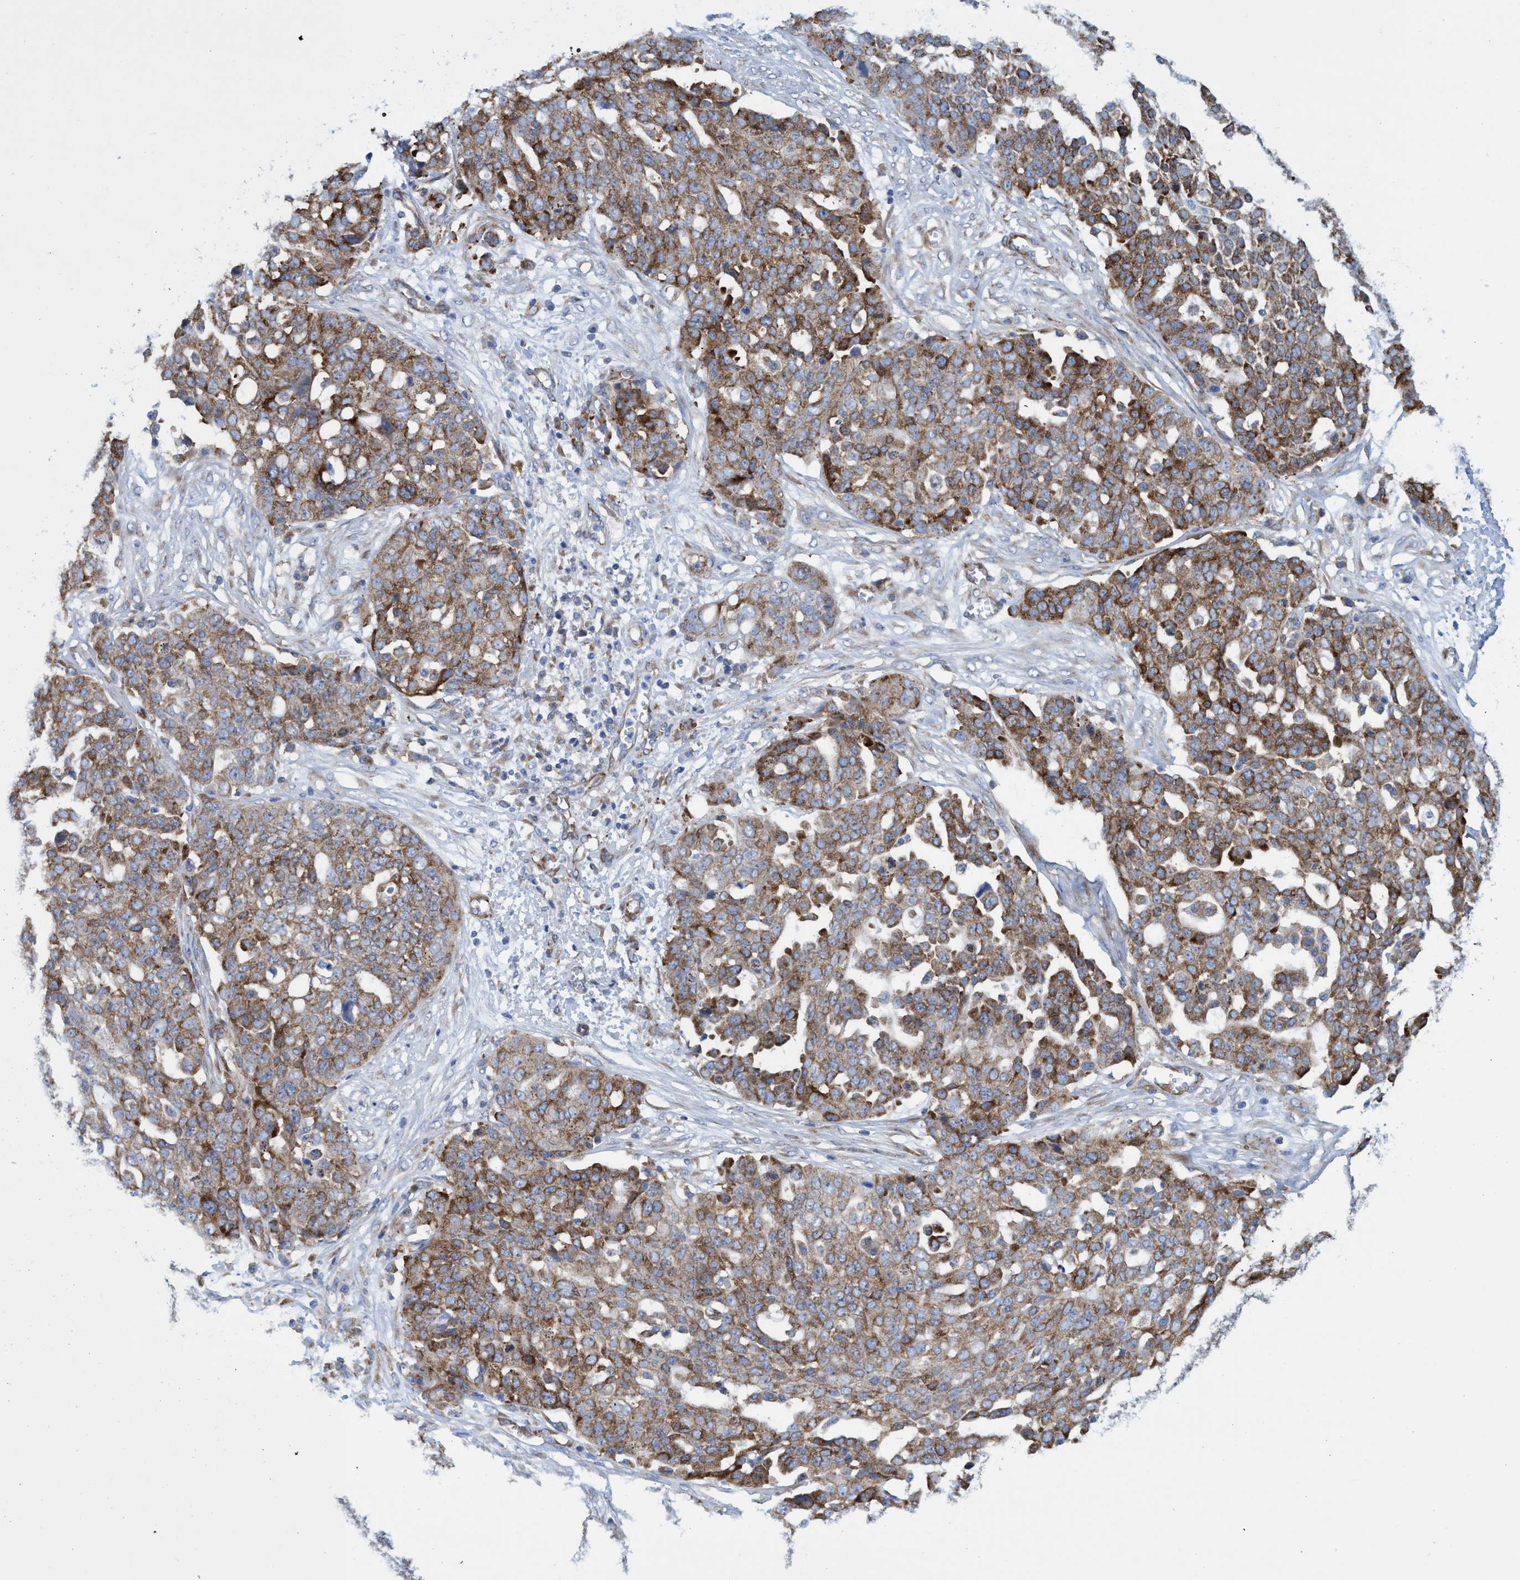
{"staining": {"intensity": "moderate", "quantity": ">75%", "location": "cytoplasmic/membranous"}, "tissue": "ovarian cancer", "cell_type": "Tumor cells", "image_type": "cancer", "snomed": [{"axis": "morphology", "description": "Cystadenocarcinoma, serous, NOS"}, {"axis": "topography", "description": "Soft tissue"}, {"axis": "topography", "description": "Ovary"}], "caption": "An image showing moderate cytoplasmic/membranous positivity in about >75% of tumor cells in ovarian cancer, as visualized by brown immunohistochemical staining.", "gene": "R3HCC1", "patient": {"sex": "female", "age": 57}}